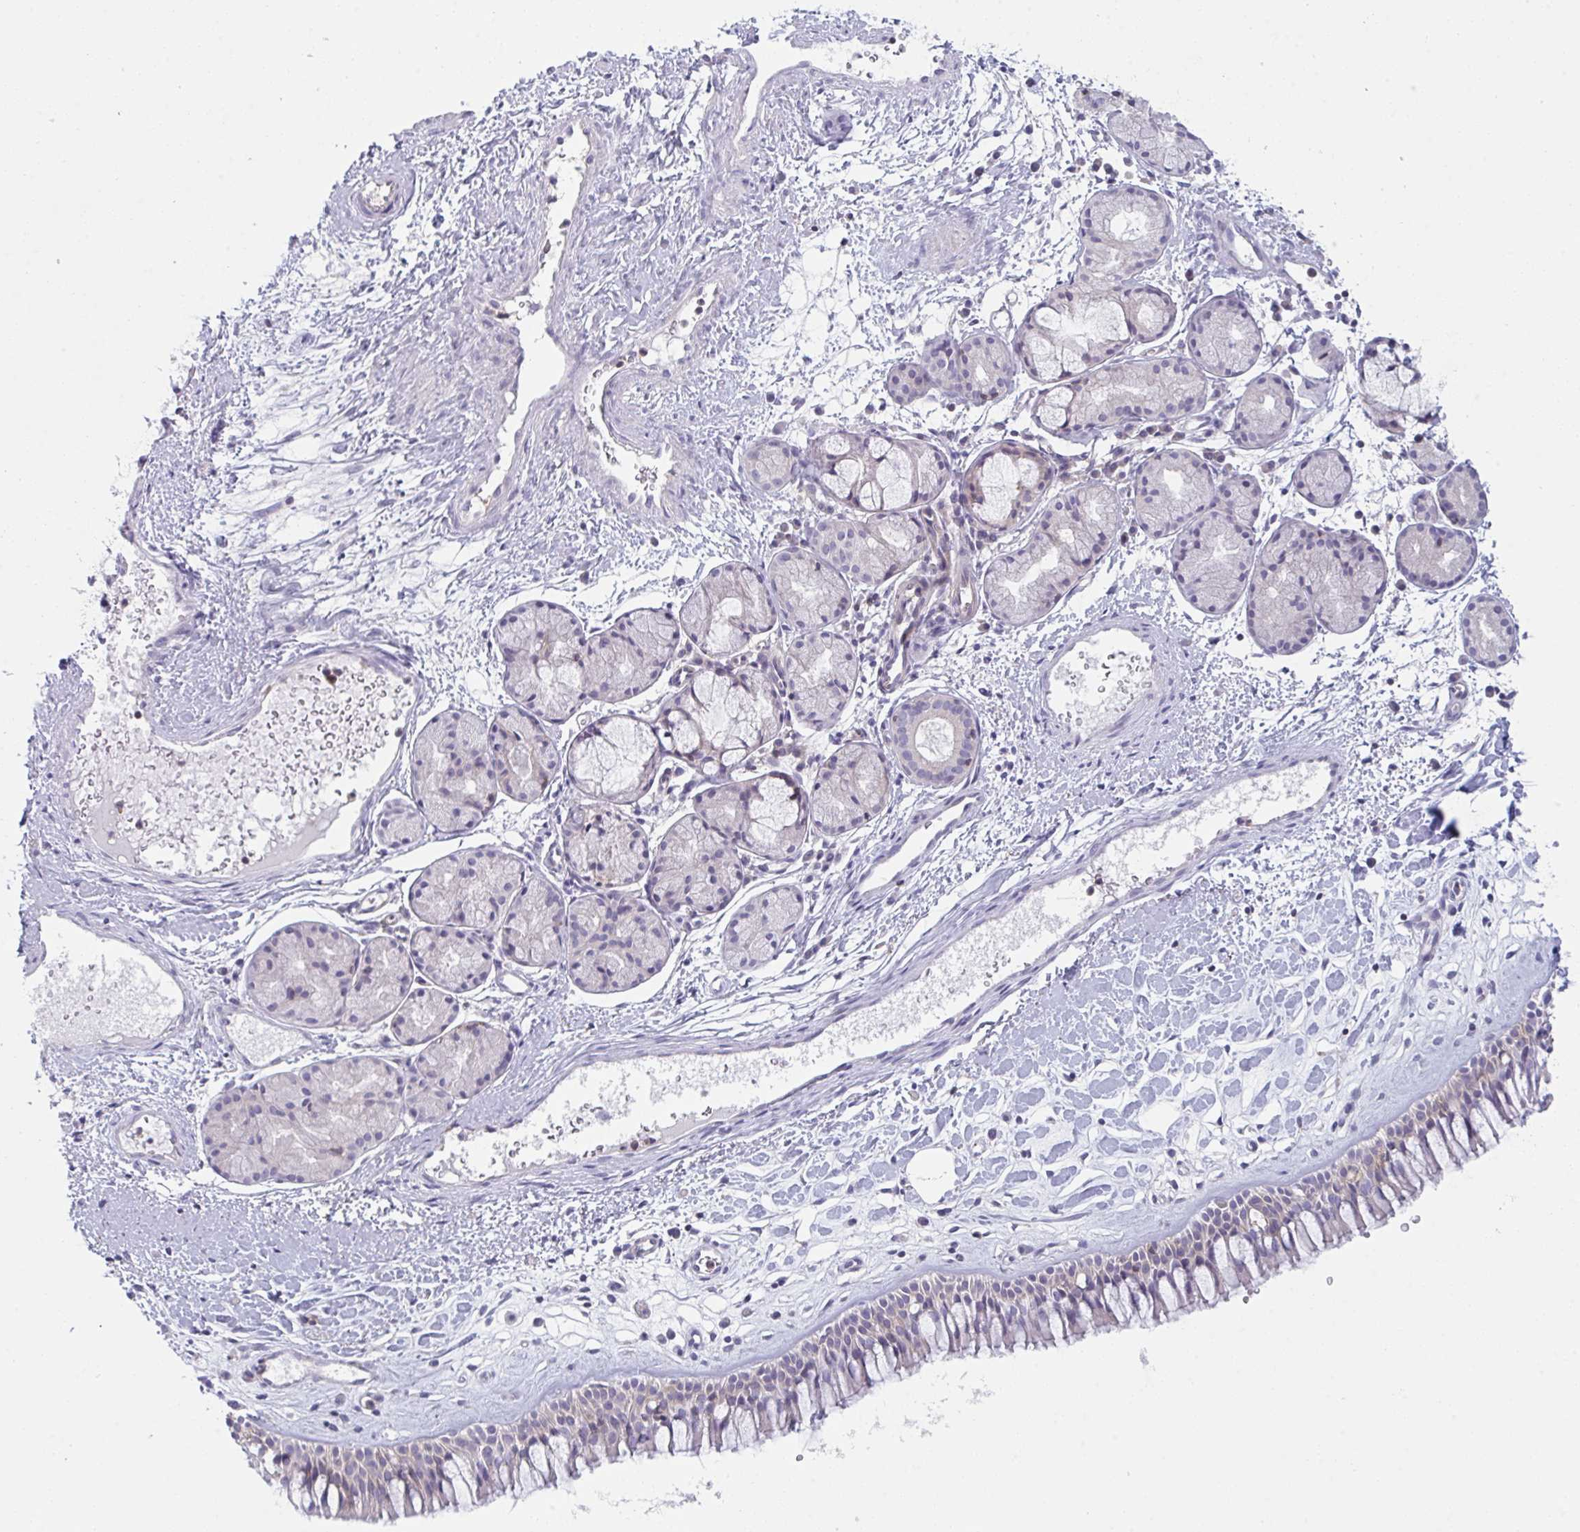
{"staining": {"intensity": "weak", "quantity": "25%-75%", "location": "cytoplasmic/membranous"}, "tissue": "nasopharynx", "cell_type": "Respiratory epithelial cells", "image_type": "normal", "snomed": [{"axis": "morphology", "description": "Normal tissue, NOS"}, {"axis": "topography", "description": "Nasopharynx"}], "caption": "Brown immunohistochemical staining in normal human nasopharynx reveals weak cytoplasmic/membranous staining in approximately 25%-75% of respiratory epithelial cells.", "gene": "DISP2", "patient": {"sex": "male", "age": 65}}